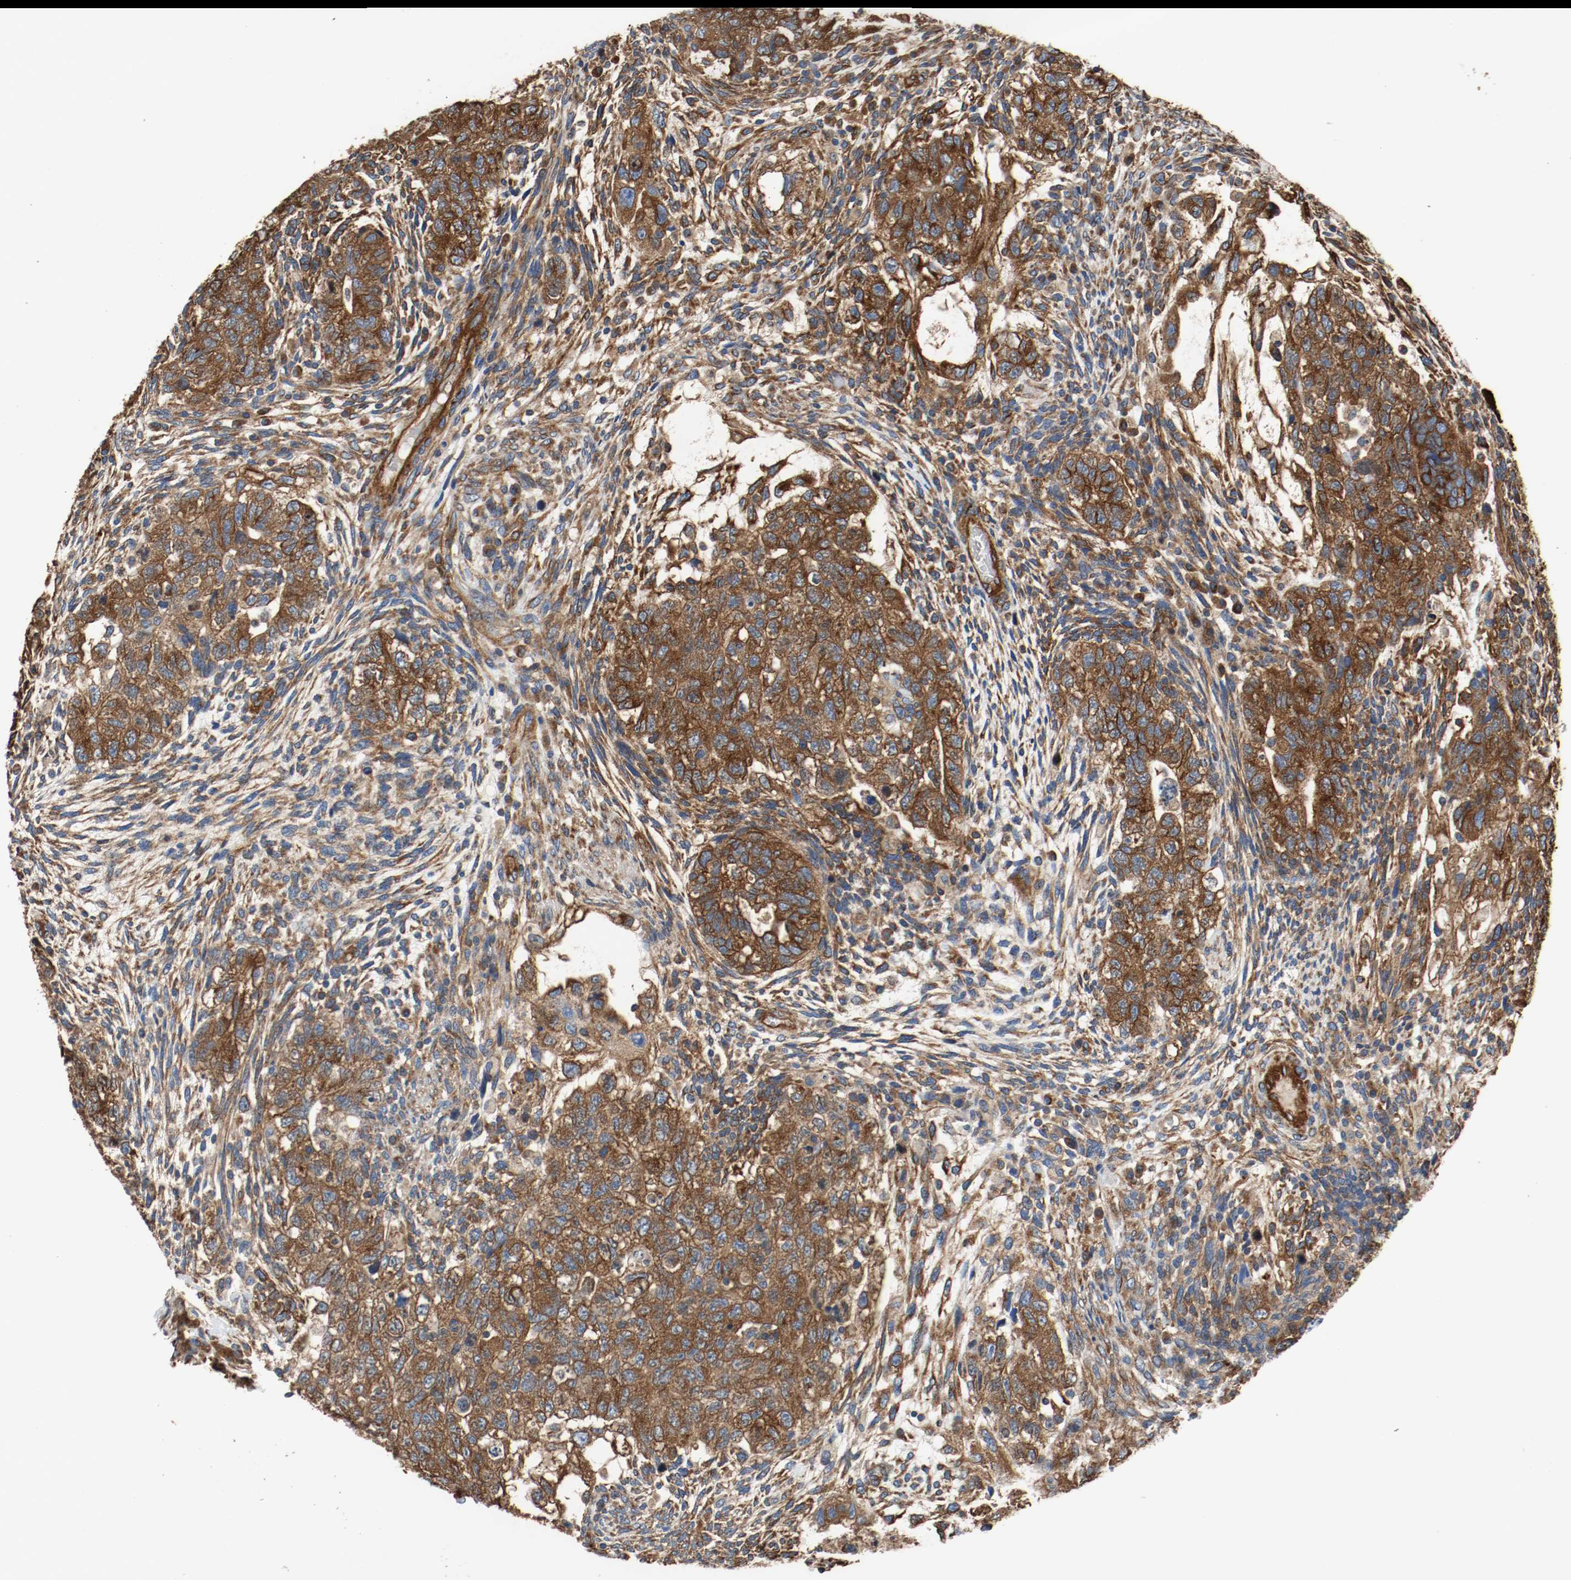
{"staining": {"intensity": "strong", "quantity": ">75%", "location": "cytoplasmic/membranous"}, "tissue": "testis cancer", "cell_type": "Tumor cells", "image_type": "cancer", "snomed": [{"axis": "morphology", "description": "Normal tissue, NOS"}, {"axis": "morphology", "description": "Carcinoma, Embryonal, NOS"}, {"axis": "topography", "description": "Testis"}], "caption": "Embryonal carcinoma (testis) was stained to show a protein in brown. There is high levels of strong cytoplasmic/membranous expression in approximately >75% of tumor cells.", "gene": "TUBA3D", "patient": {"sex": "male", "age": 36}}